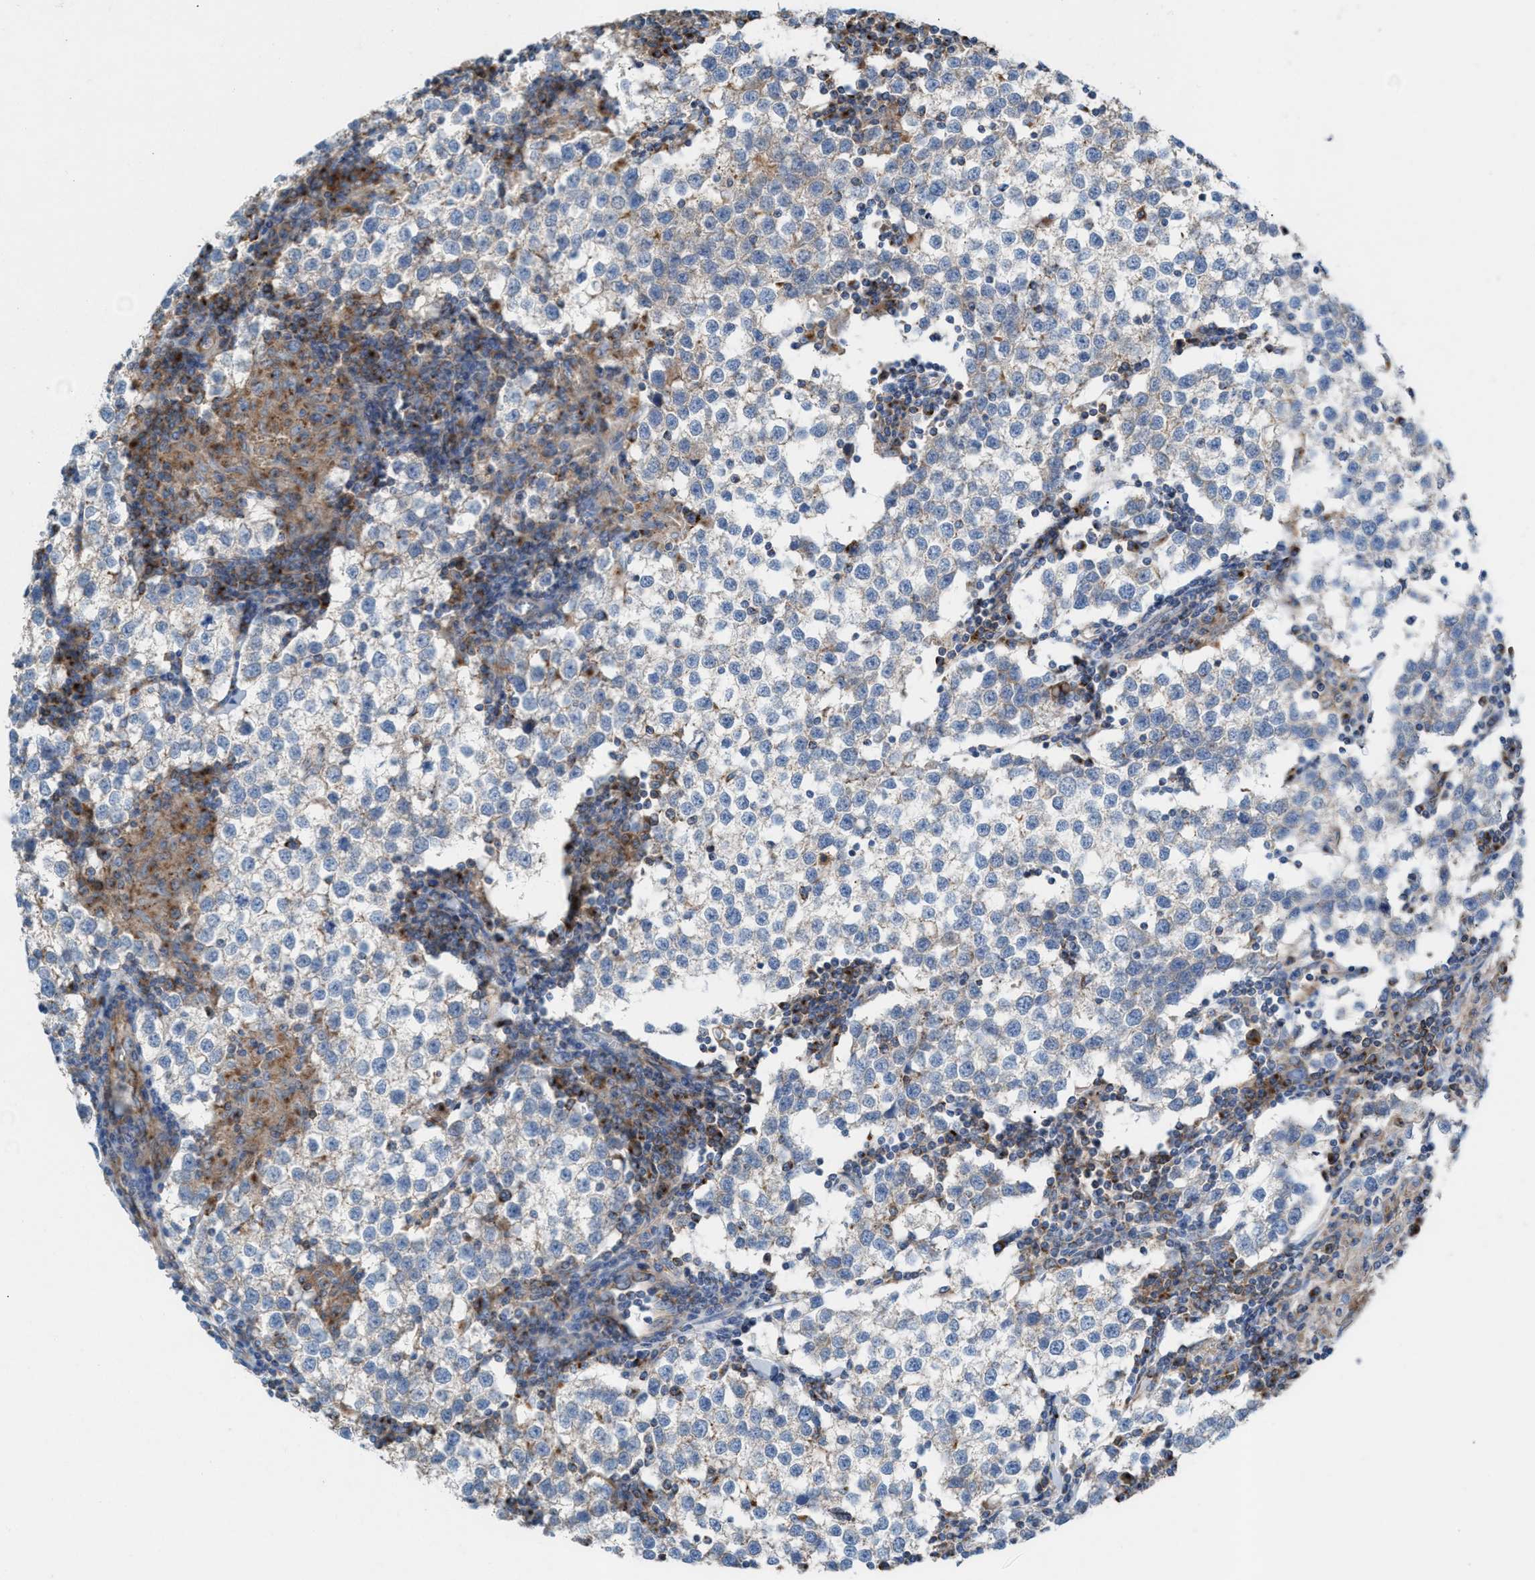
{"staining": {"intensity": "negative", "quantity": "none", "location": "none"}, "tissue": "testis cancer", "cell_type": "Tumor cells", "image_type": "cancer", "snomed": [{"axis": "morphology", "description": "Seminoma, NOS"}, {"axis": "morphology", "description": "Carcinoma, Embryonal, NOS"}, {"axis": "topography", "description": "Testis"}], "caption": "Immunohistochemical staining of testis embryonal carcinoma reveals no significant staining in tumor cells.", "gene": "NYAP1", "patient": {"sex": "male", "age": 36}}